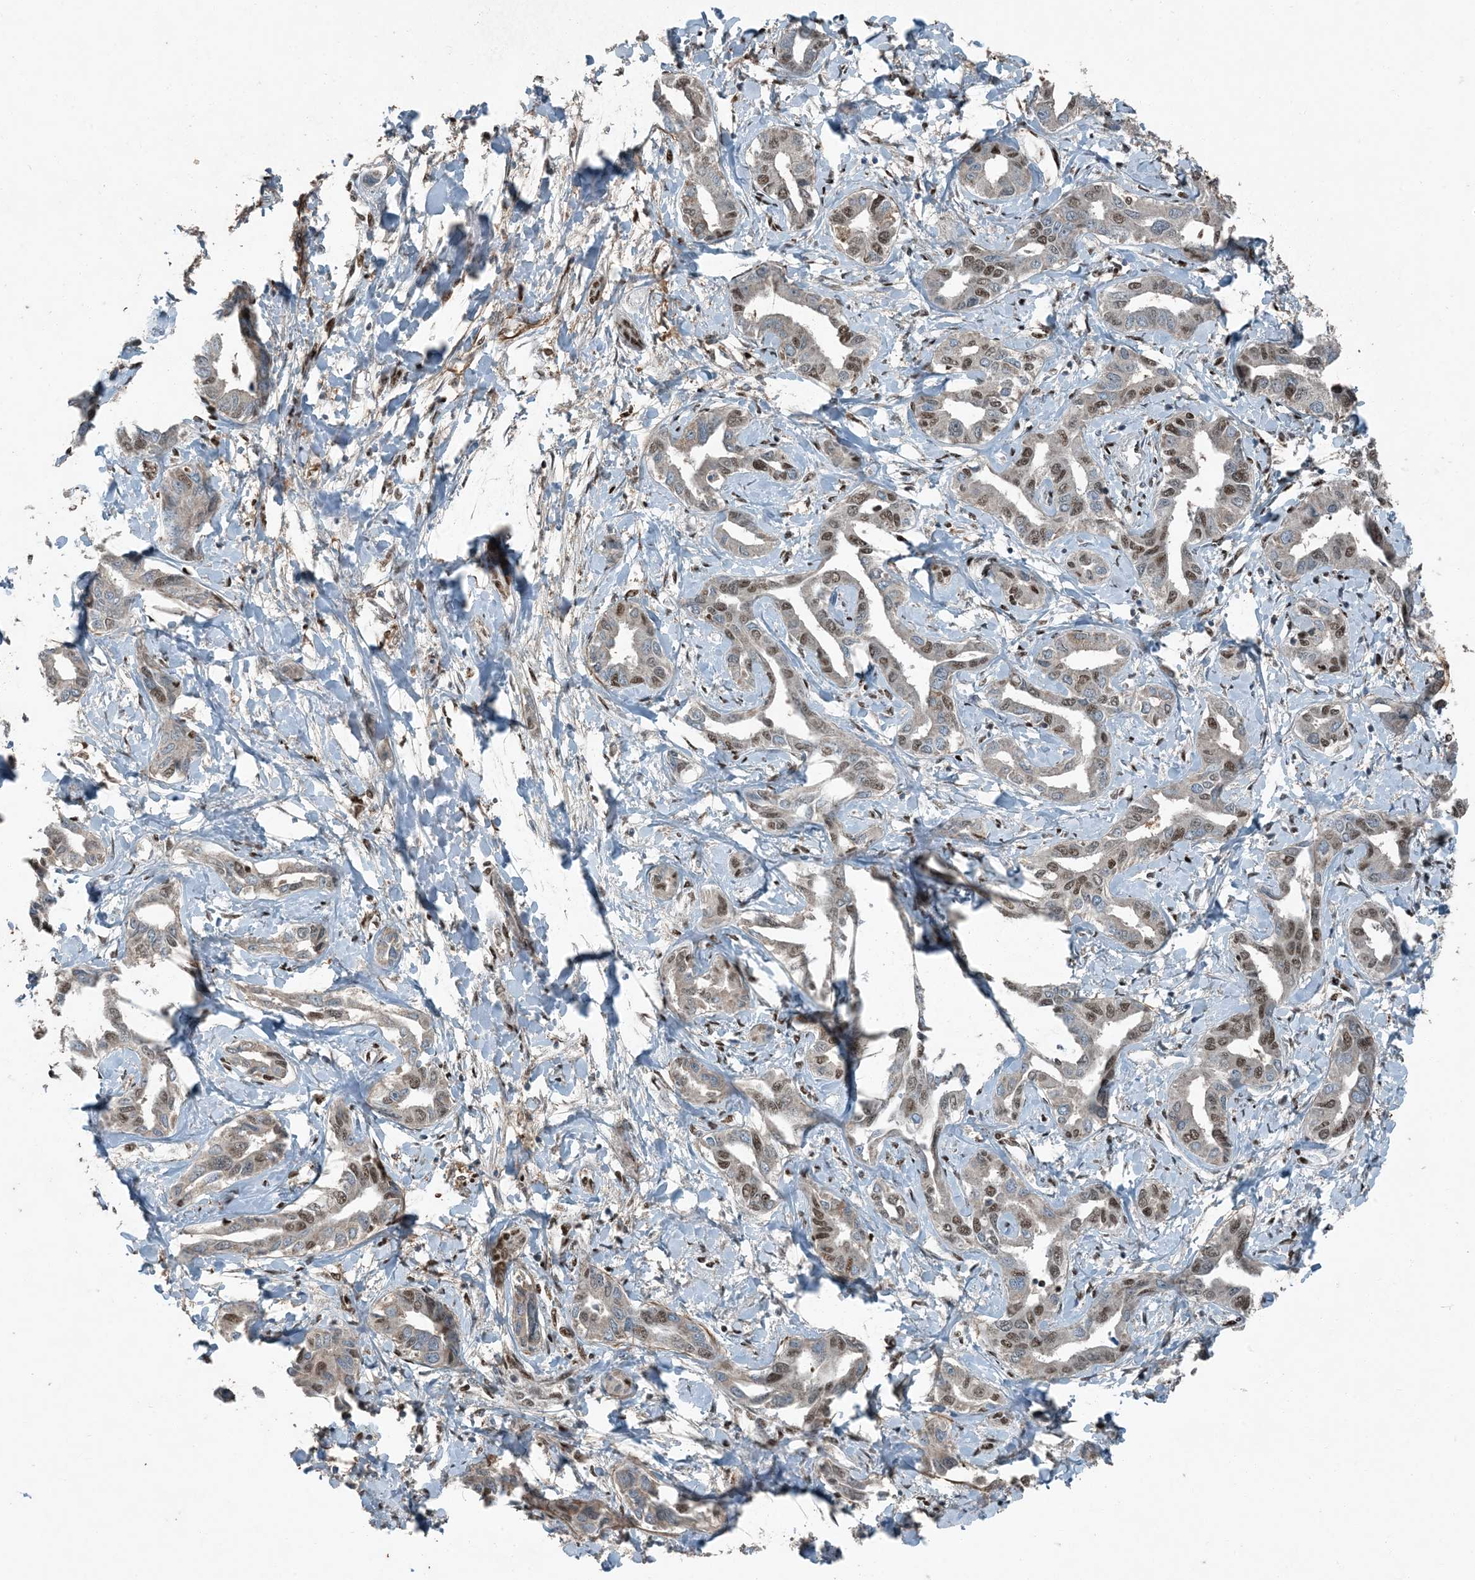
{"staining": {"intensity": "moderate", "quantity": "<25%", "location": "nuclear"}, "tissue": "liver cancer", "cell_type": "Tumor cells", "image_type": "cancer", "snomed": [{"axis": "morphology", "description": "Cholangiocarcinoma"}, {"axis": "topography", "description": "Liver"}], "caption": "Liver cholangiocarcinoma tissue reveals moderate nuclear expression in approximately <25% of tumor cells", "gene": "TADA2B", "patient": {"sex": "male", "age": 59}}